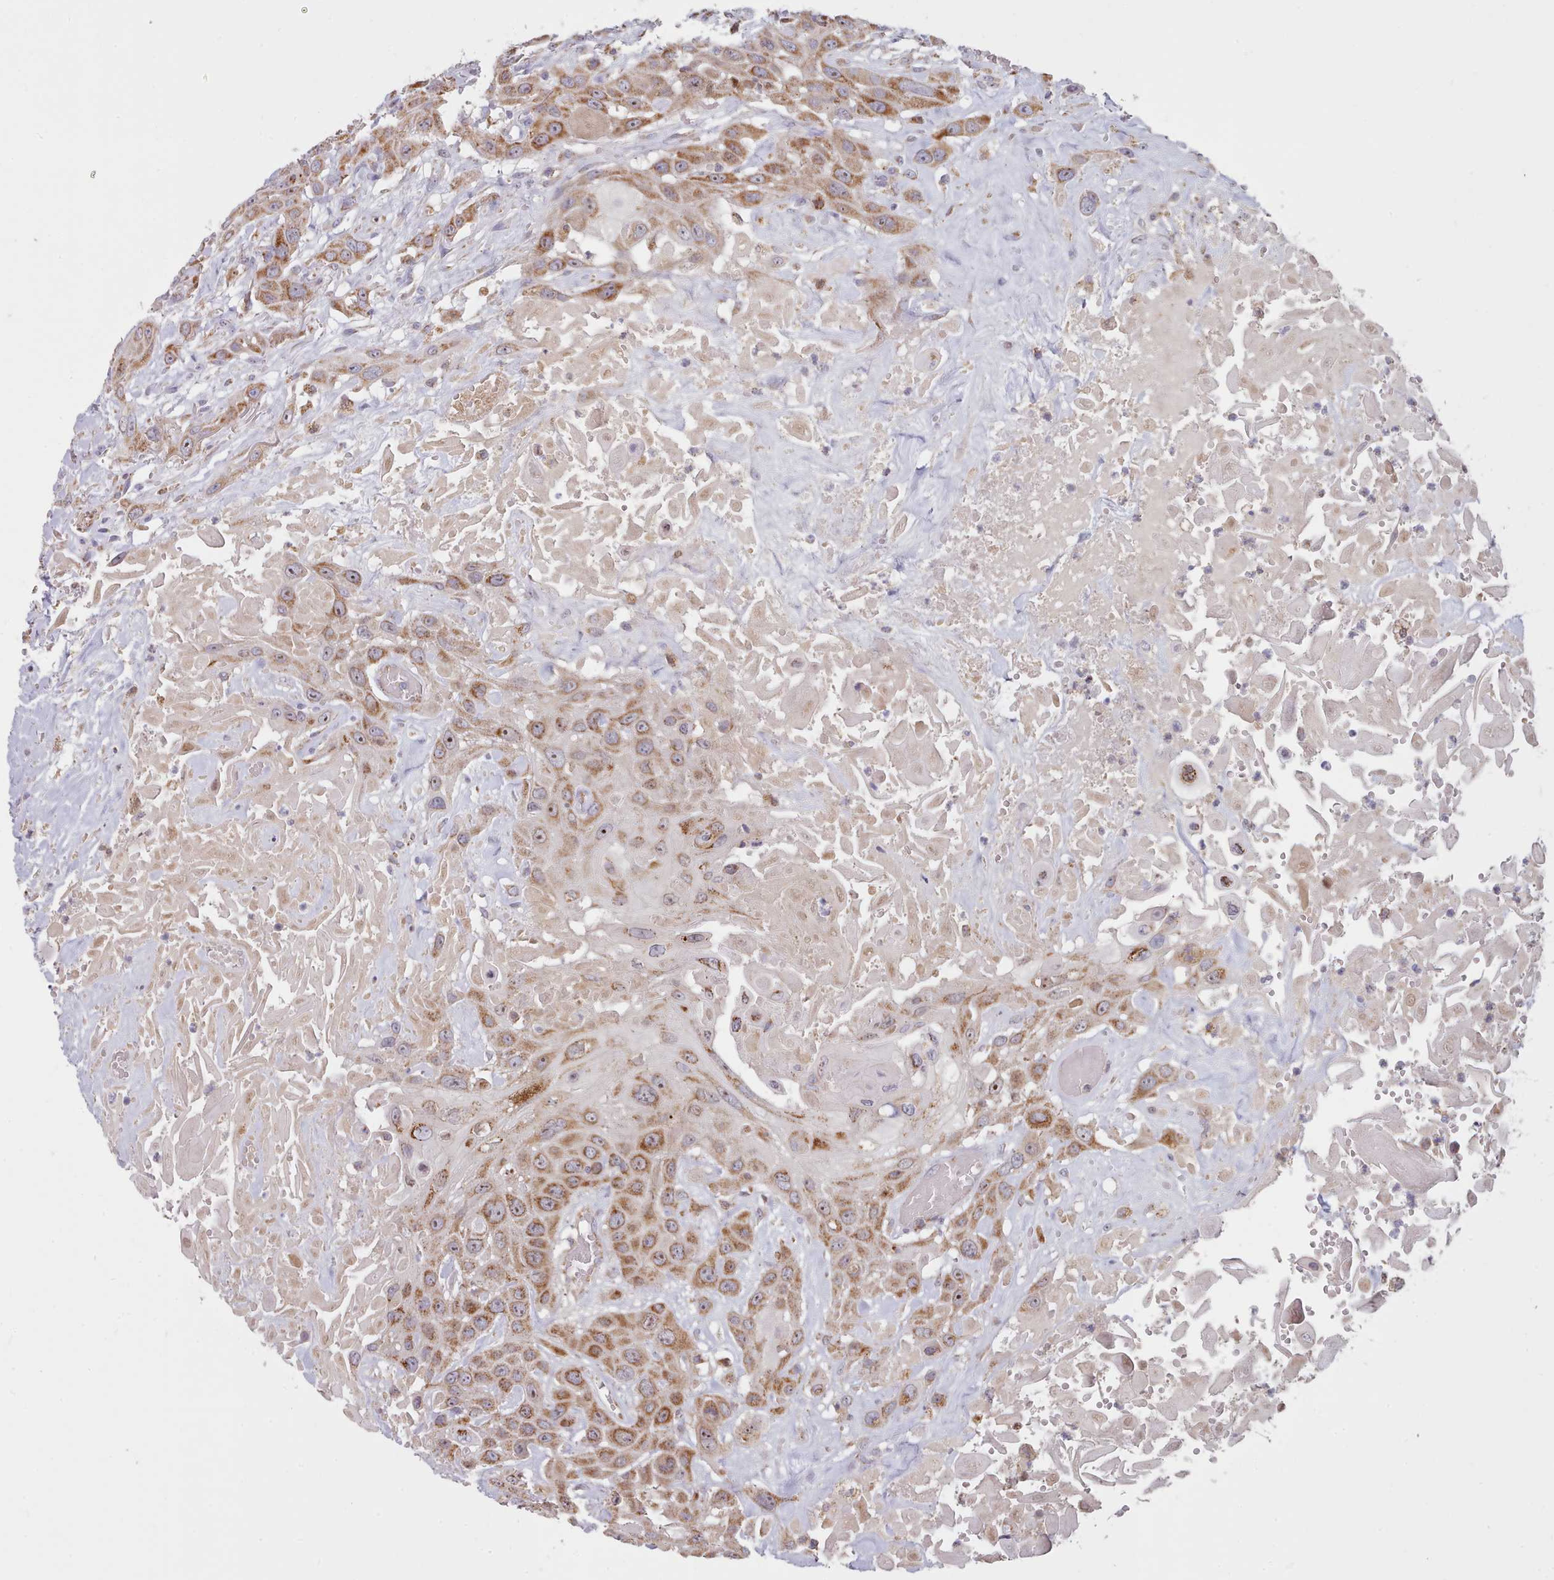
{"staining": {"intensity": "moderate", "quantity": ">75%", "location": "cytoplasmic/membranous"}, "tissue": "head and neck cancer", "cell_type": "Tumor cells", "image_type": "cancer", "snomed": [{"axis": "morphology", "description": "Squamous cell carcinoma, NOS"}, {"axis": "topography", "description": "Head-Neck"}], "caption": "A brown stain labels moderate cytoplasmic/membranous staining of a protein in human head and neck cancer tumor cells.", "gene": "HSDL2", "patient": {"sex": "male", "age": 81}}